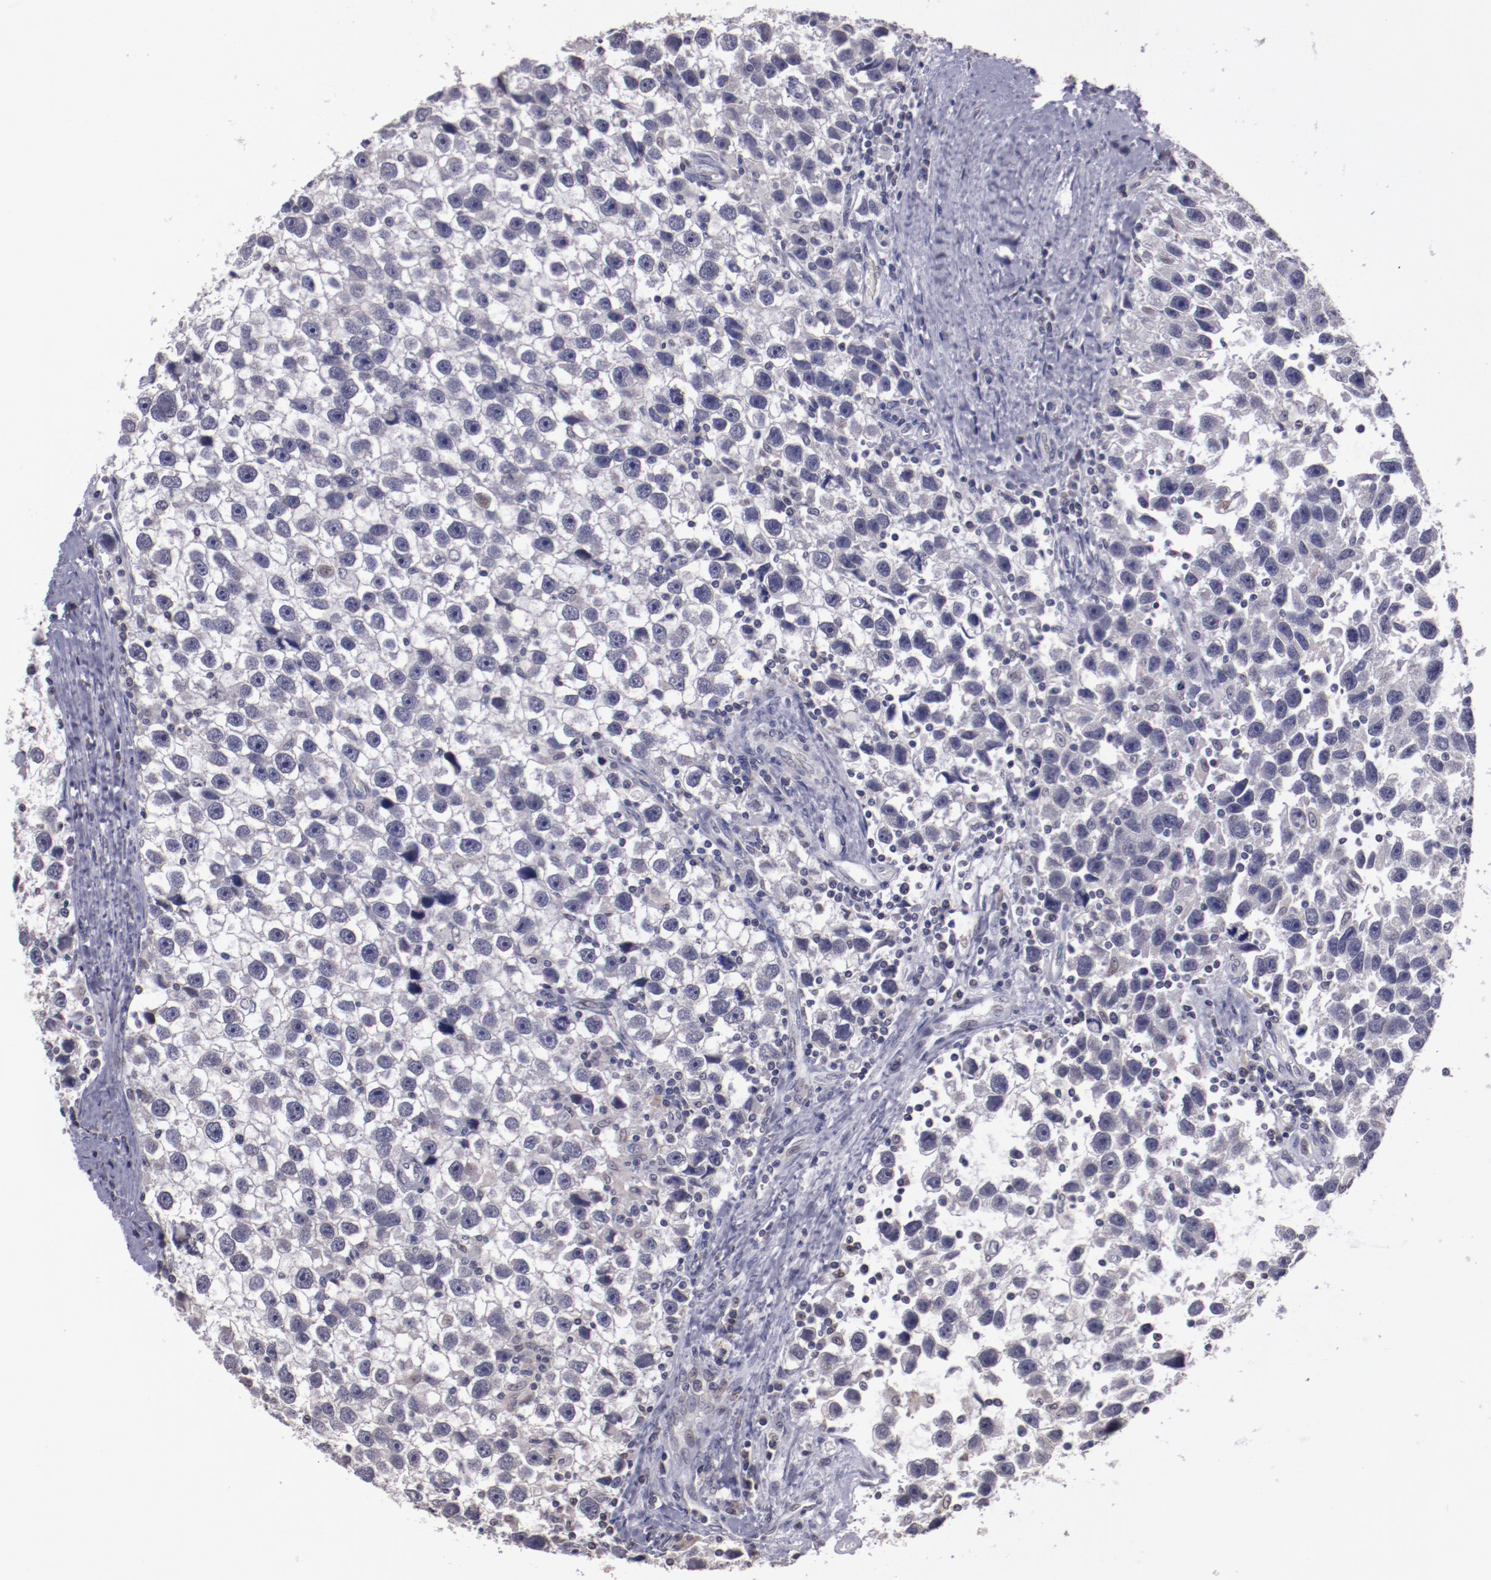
{"staining": {"intensity": "weak", "quantity": "<25%", "location": "nuclear"}, "tissue": "testis cancer", "cell_type": "Tumor cells", "image_type": "cancer", "snomed": [{"axis": "morphology", "description": "Seminoma, NOS"}, {"axis": "topography", "description": "Testis"}], "caption": "Testis cancer was stained to show a protein in brown. There is no significant positivity in tumor cells.", "gene": "NRXN3", "patient": {"sex": "male", "age": 43}}